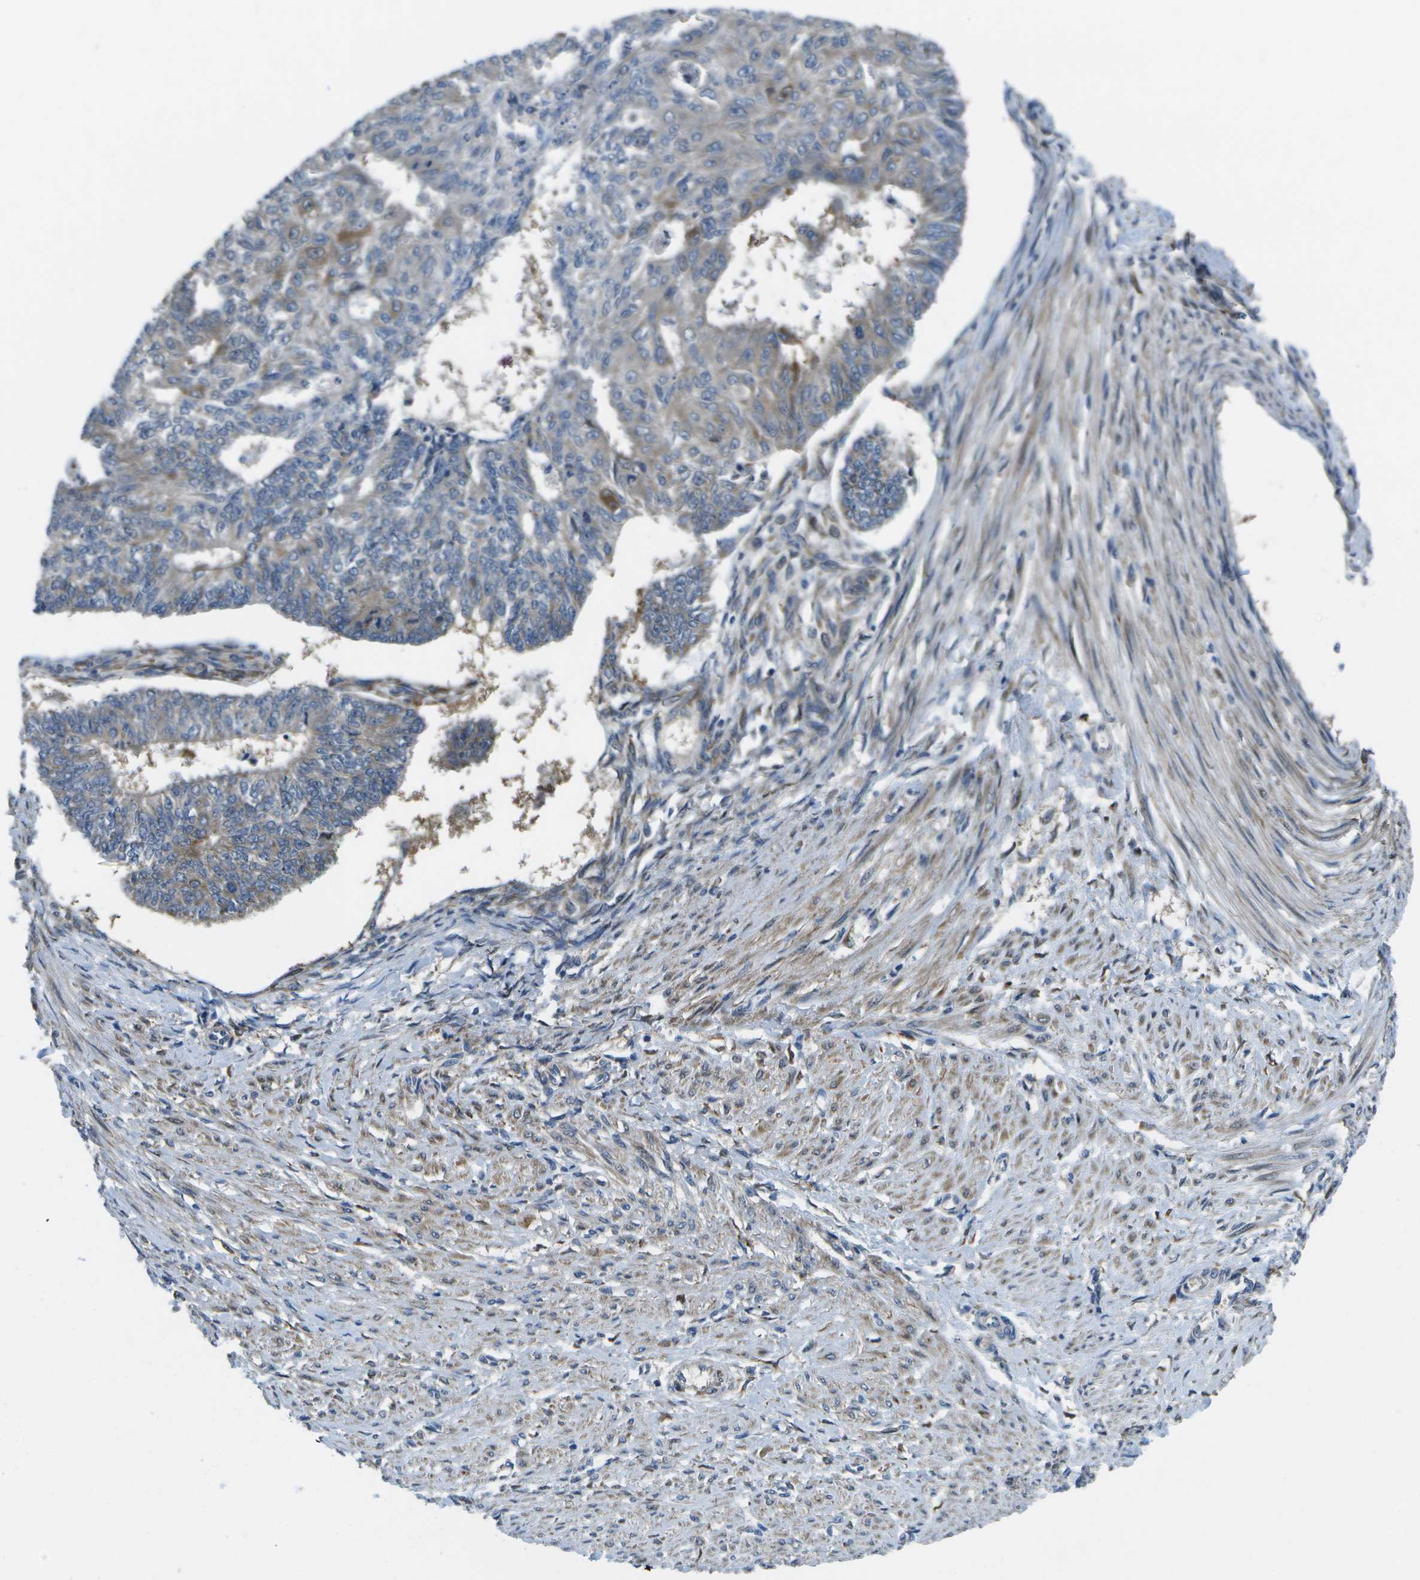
{"staining": {"intensity": "weak", "quantity": "<25%", "location": "cytoplasmic/membranous"}, "tissue": "endometrial cancer", "cell_type": "Tumor cells", "image_type": "cancer", "snomed": [{"axis": "morphology", "description": "Adenocarcinoma, NOS"}, {"axis": "topography", "description": "Endometrium"}], "caption": "This is an IHC image of human adenocarcinoma (endometrial). There is no positivity in tumor cells.", "gene": "P3H1", "patient": {"sex": "female", "age": 32}}